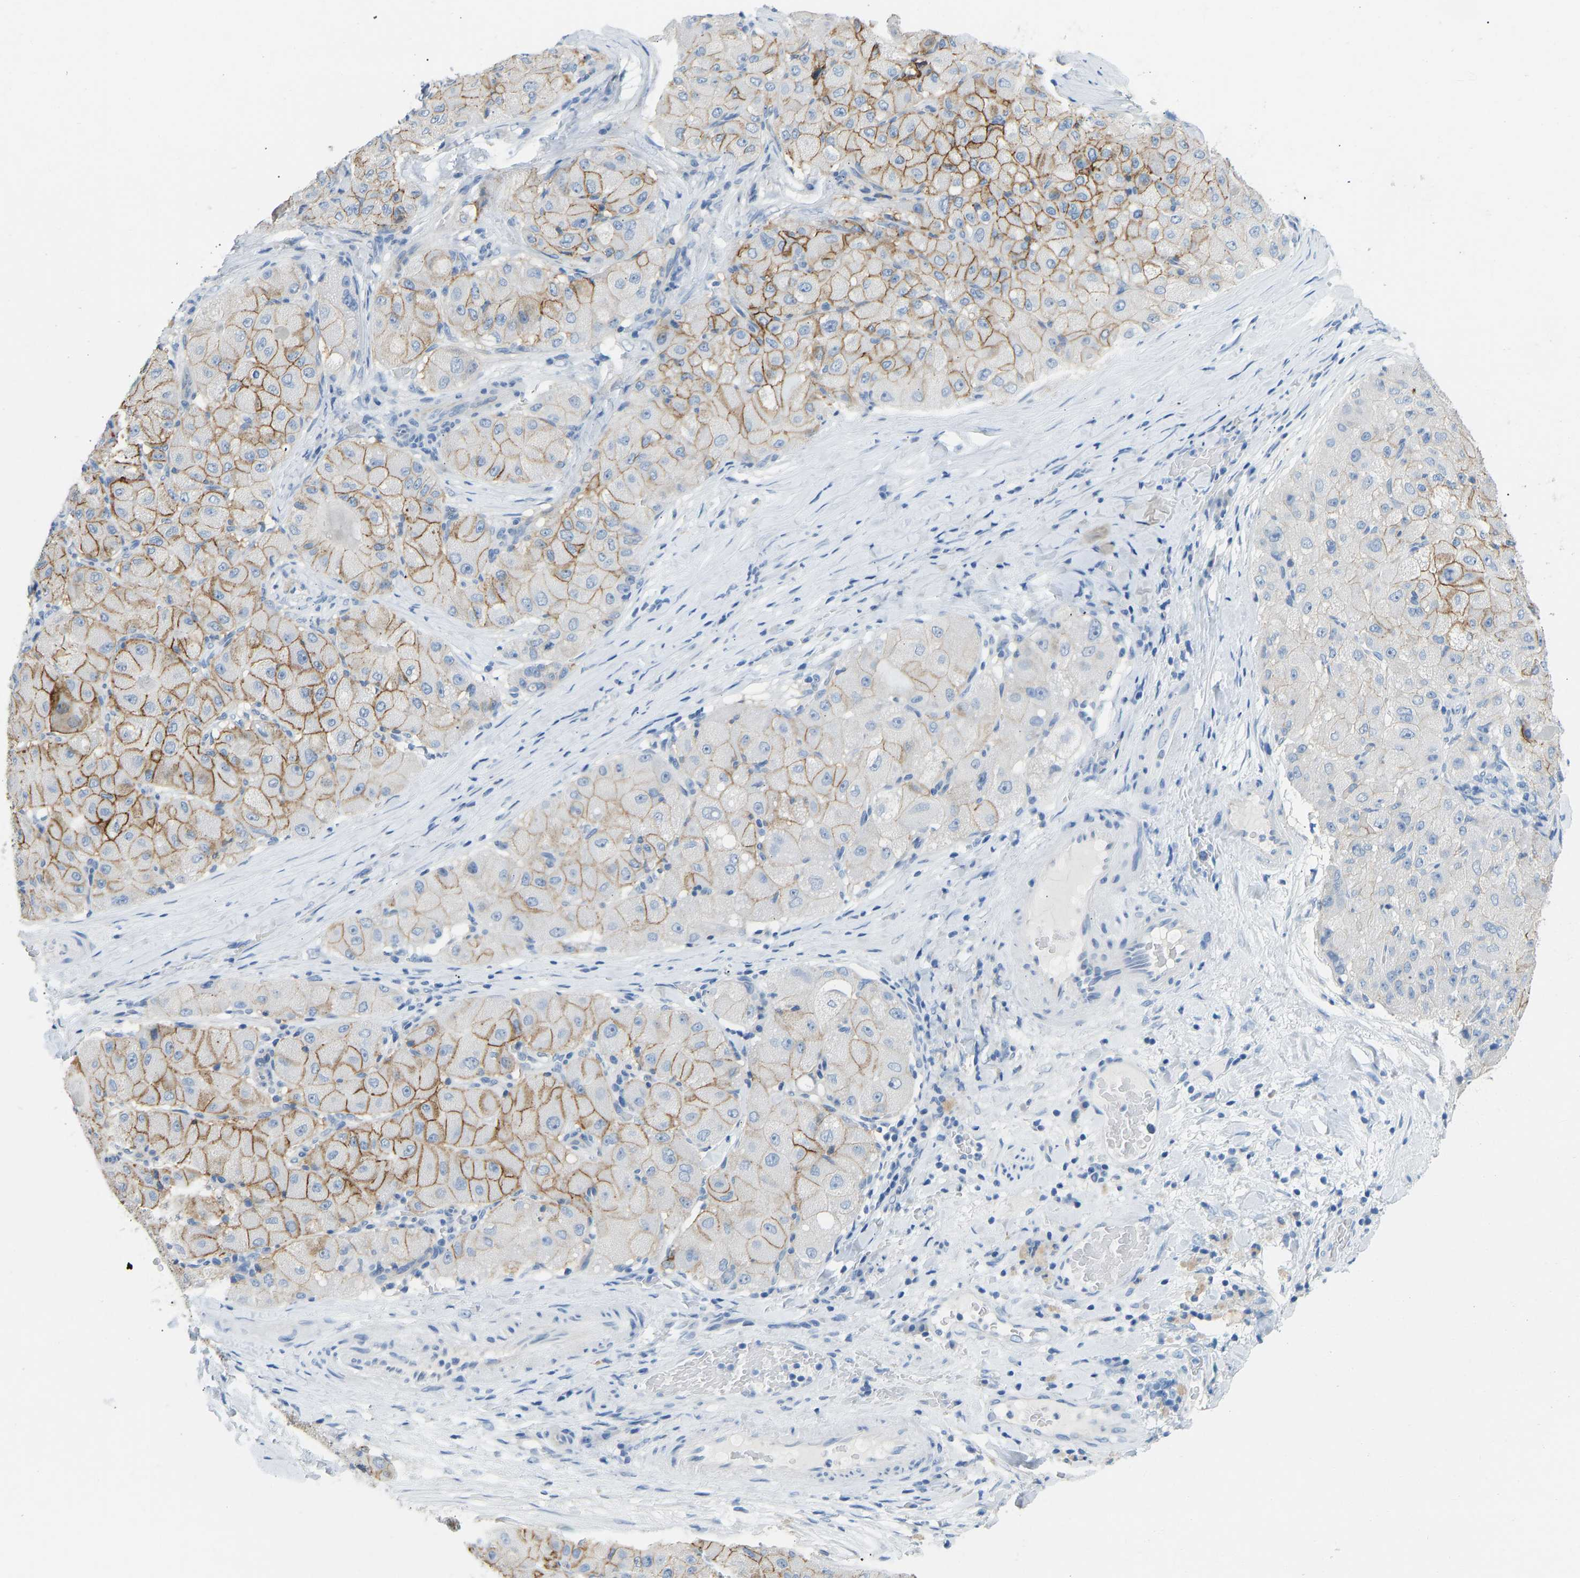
{"staining": {"intensity": "moderate", "quantity": ">75%", "location": "cytoplasmic/membranous"}, "tissue": "liver cancer", "cell_type": "Tumor cells", "image_type": "cancer", "snomed": [{"axis": "morphology", "description": "Carcinoma, Hepatocellular, NOS"}, {"axis": "topography", "description": "Liver"}], "caption": "This micrograph exhibits immunohistochemistry (IHC) staining of human liver hepatocellular carcinoma, with medium moderate cytoplasmic/membranous expression in about >75% of tumor cells.", "gene": "ATP1A1", "patient": {"sex": "male", "age": 80}}